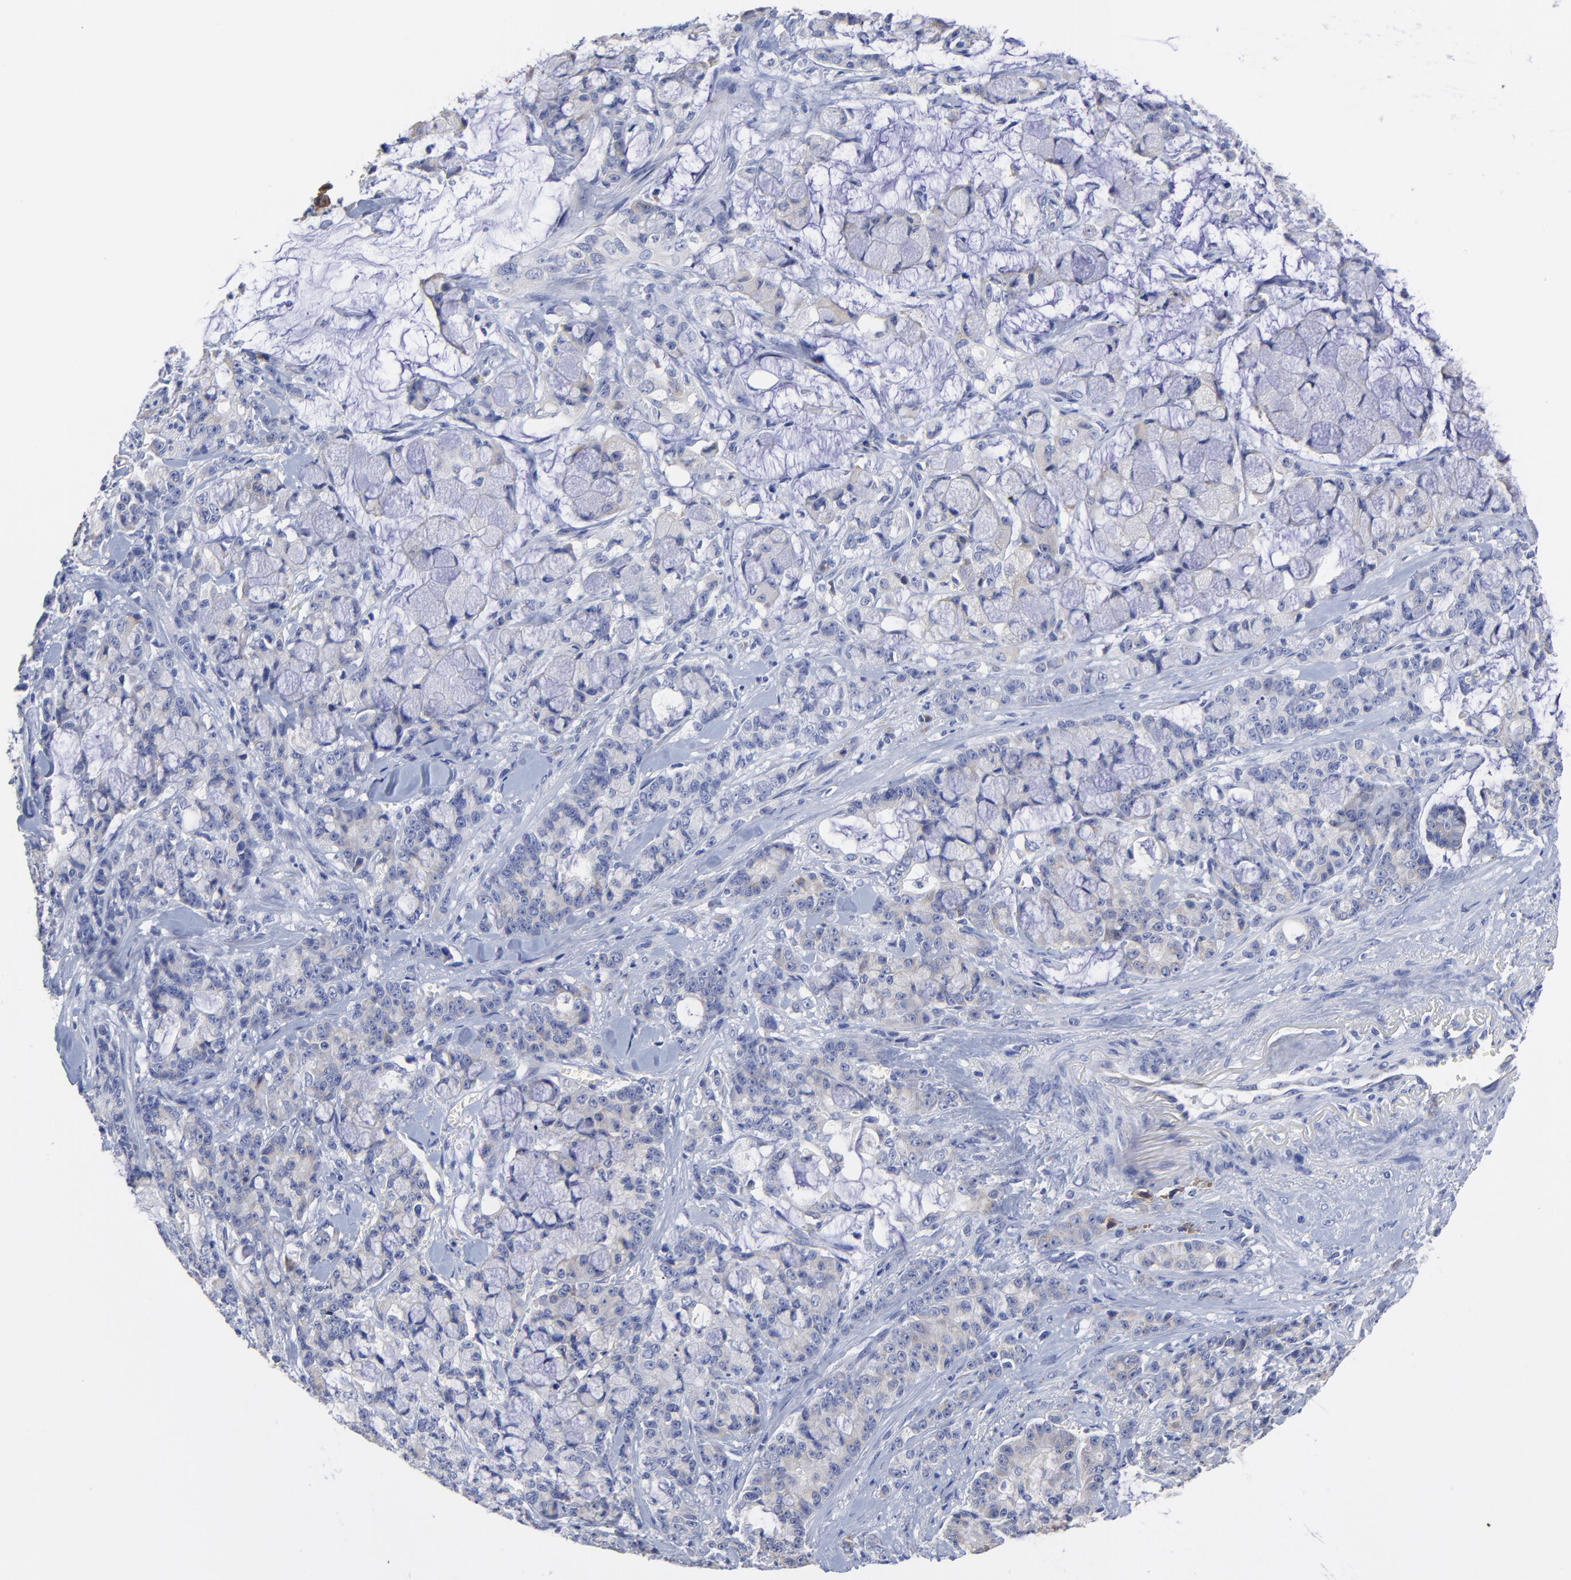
{"staining": {"intensity": "weak", "quantity": "25%-75%", "location": "cytoplasmic/membranous"}, "tissue": "pancreatic cancer", "cell_type": "Tumor cells", "image_type": "cancer", "snomed": [{"axis": "morphology", "description": "Adenocarcinoma, NOS"}, {"axis": "topography", "description": "Pancreas"}], "caption": "Immunohistochemical staining of human pancreatic cancer exhibits low levels of weak cytoplasmic/membranous expression in about 25%-75% of tumor cells.", "gene": "LAX1", "patient": {"sex": "female", "age": 73}}